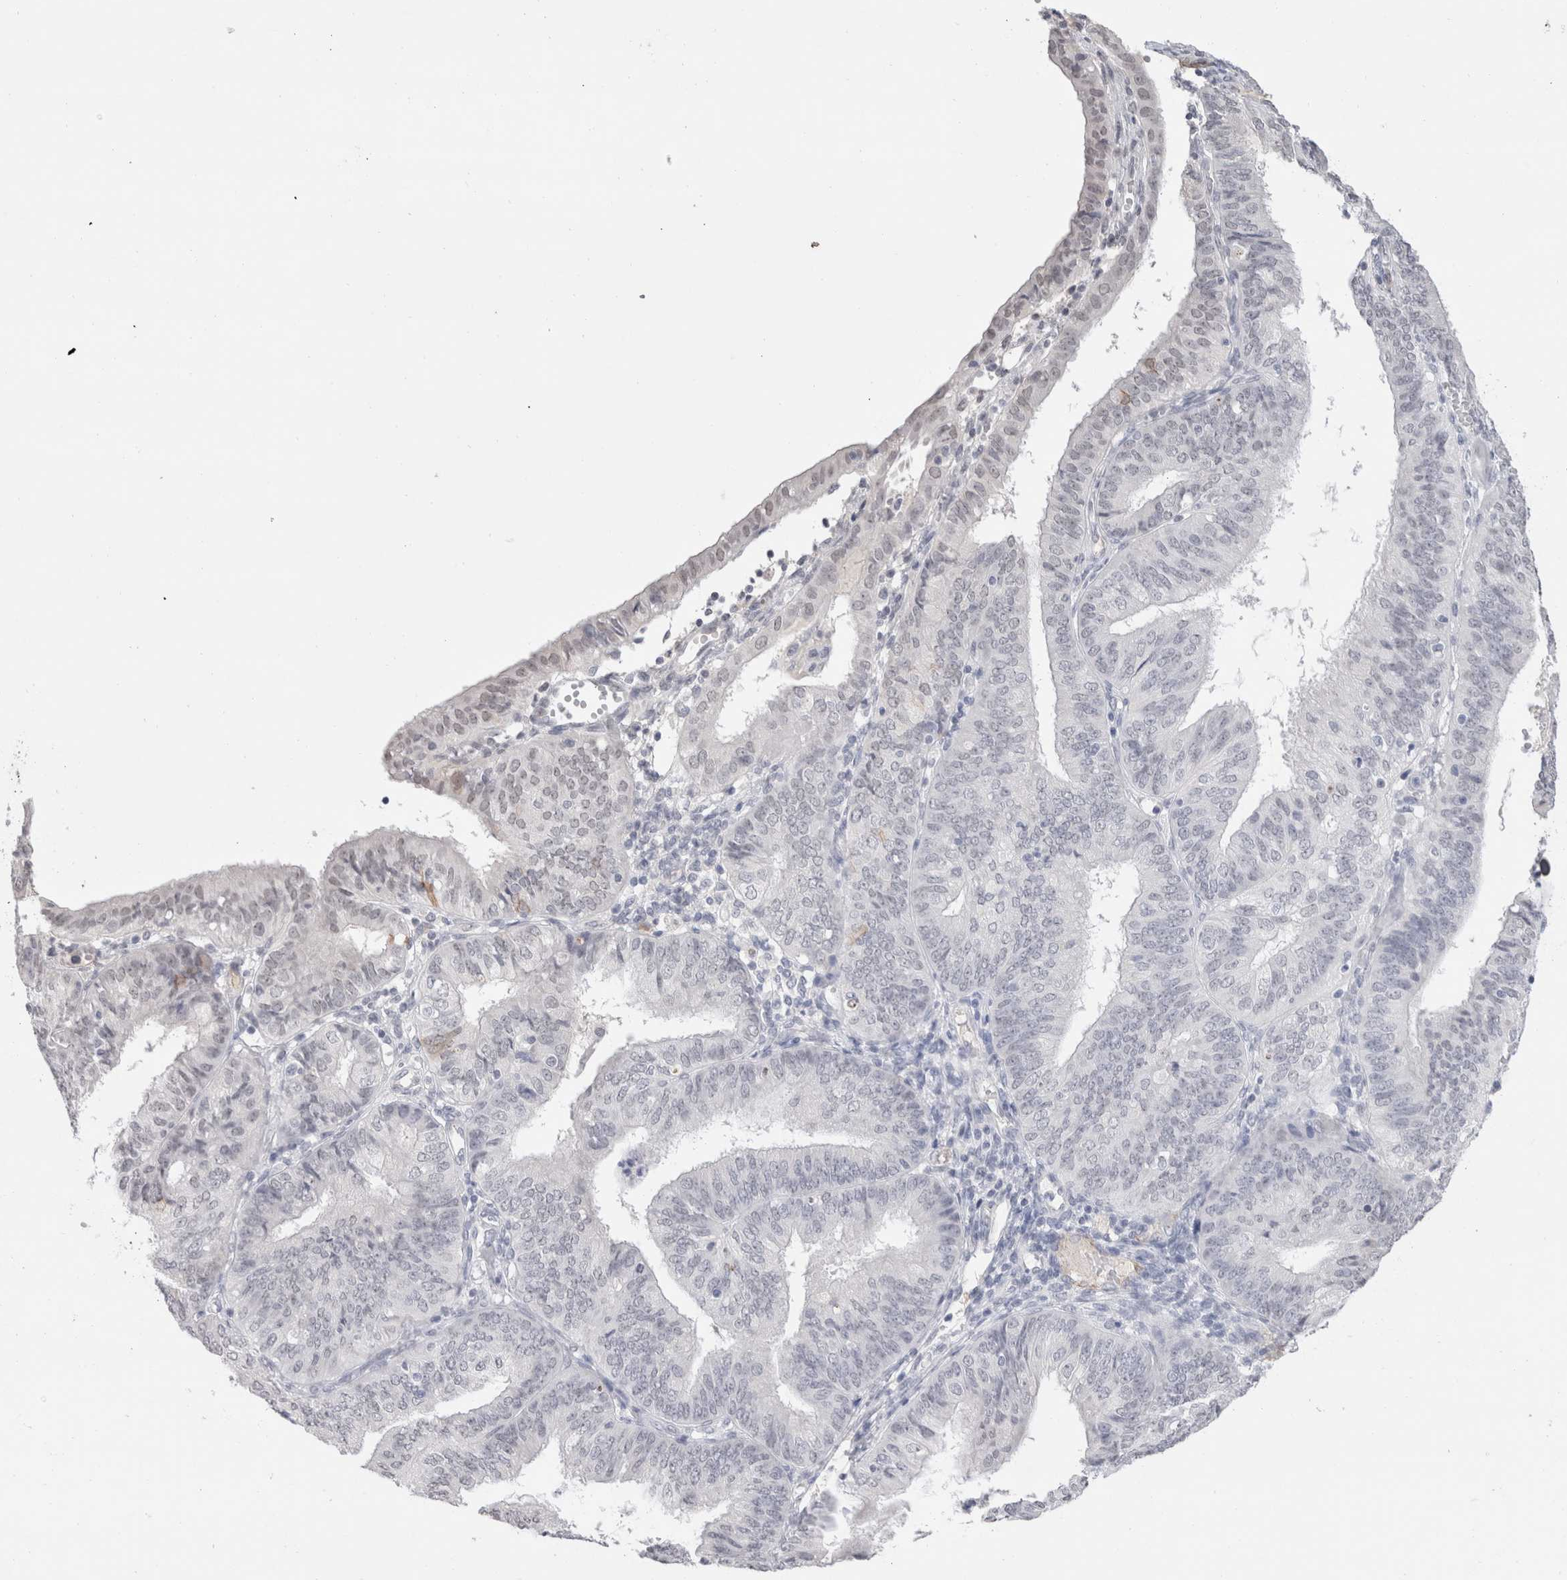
{"staining": {"intensity": "negative", "quantity": "none", "location": "none"}, "tissue": "endometrial cancer", "cell_type": "Tumor cells", "image_type": "cancer", "snomed": [{"axis": "morphology", "description": "Adenocarcinoma, NOS"}, {"axis": "topography", "description": "Endometrium"}], "caption": "Tumor cells show no significant protein staining in endometrial cancer.", "gene": "CADM3", "patient": {"sex": "female", "age": 58}}